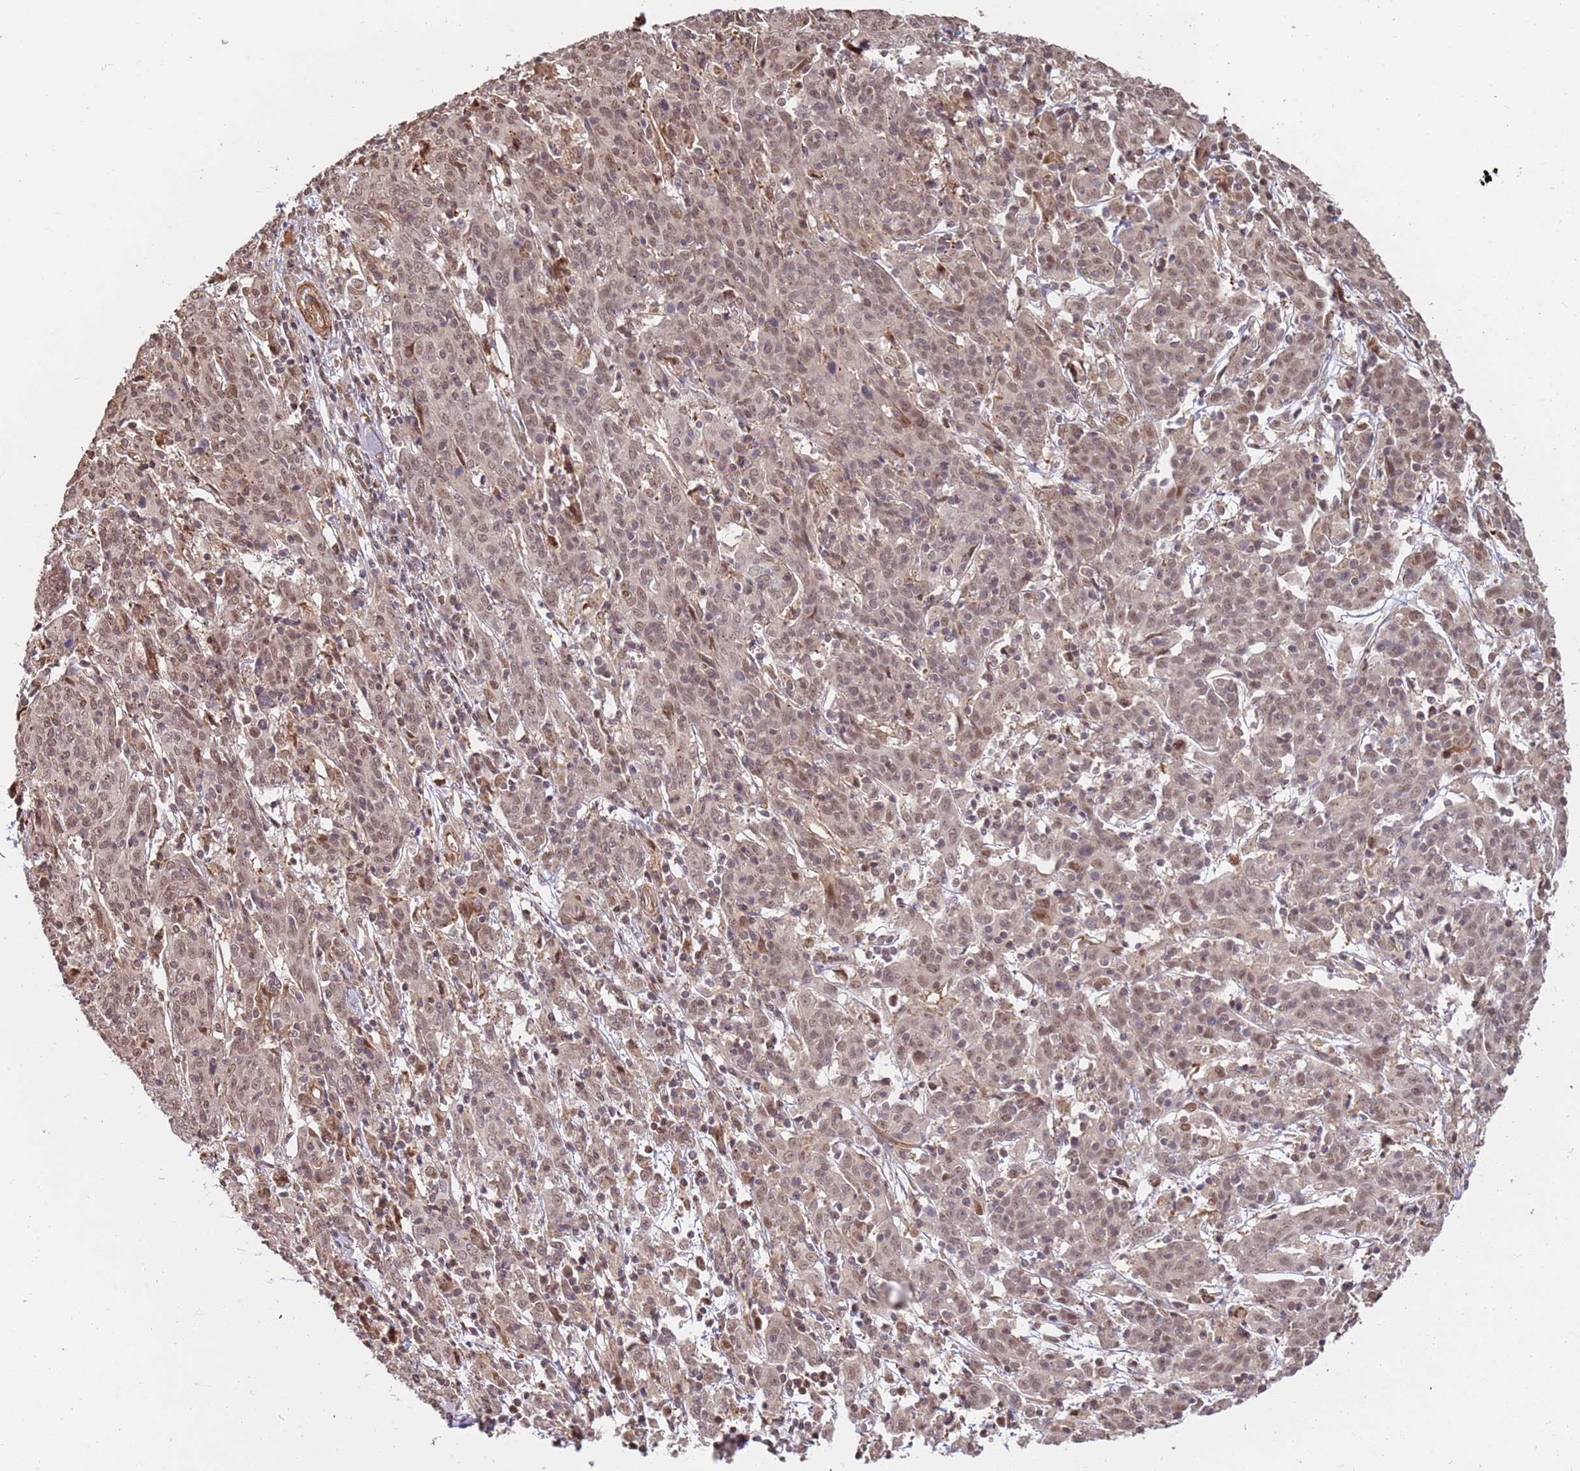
{"staining": {"intensity": "moderate", "quantity": ">75%", "location": "nuclear"}, "tissue": "cervical cancer", "cell_type": "Tumor cells", "image_type": "cancer", "snomed": [{"axis": "morphology", "description": "Squamous cell carcinoma, NOS"}, {"axis": "topography", "description": "Cervix"}], "caption": "Squamous cell carcinoma (cervical) tissue shows moderate nuclear expression in about >75% of tumor cells, visualized by immunohistochemistry.", "gene": "ST18", "patient": {"sex": "female", "age": 67}}